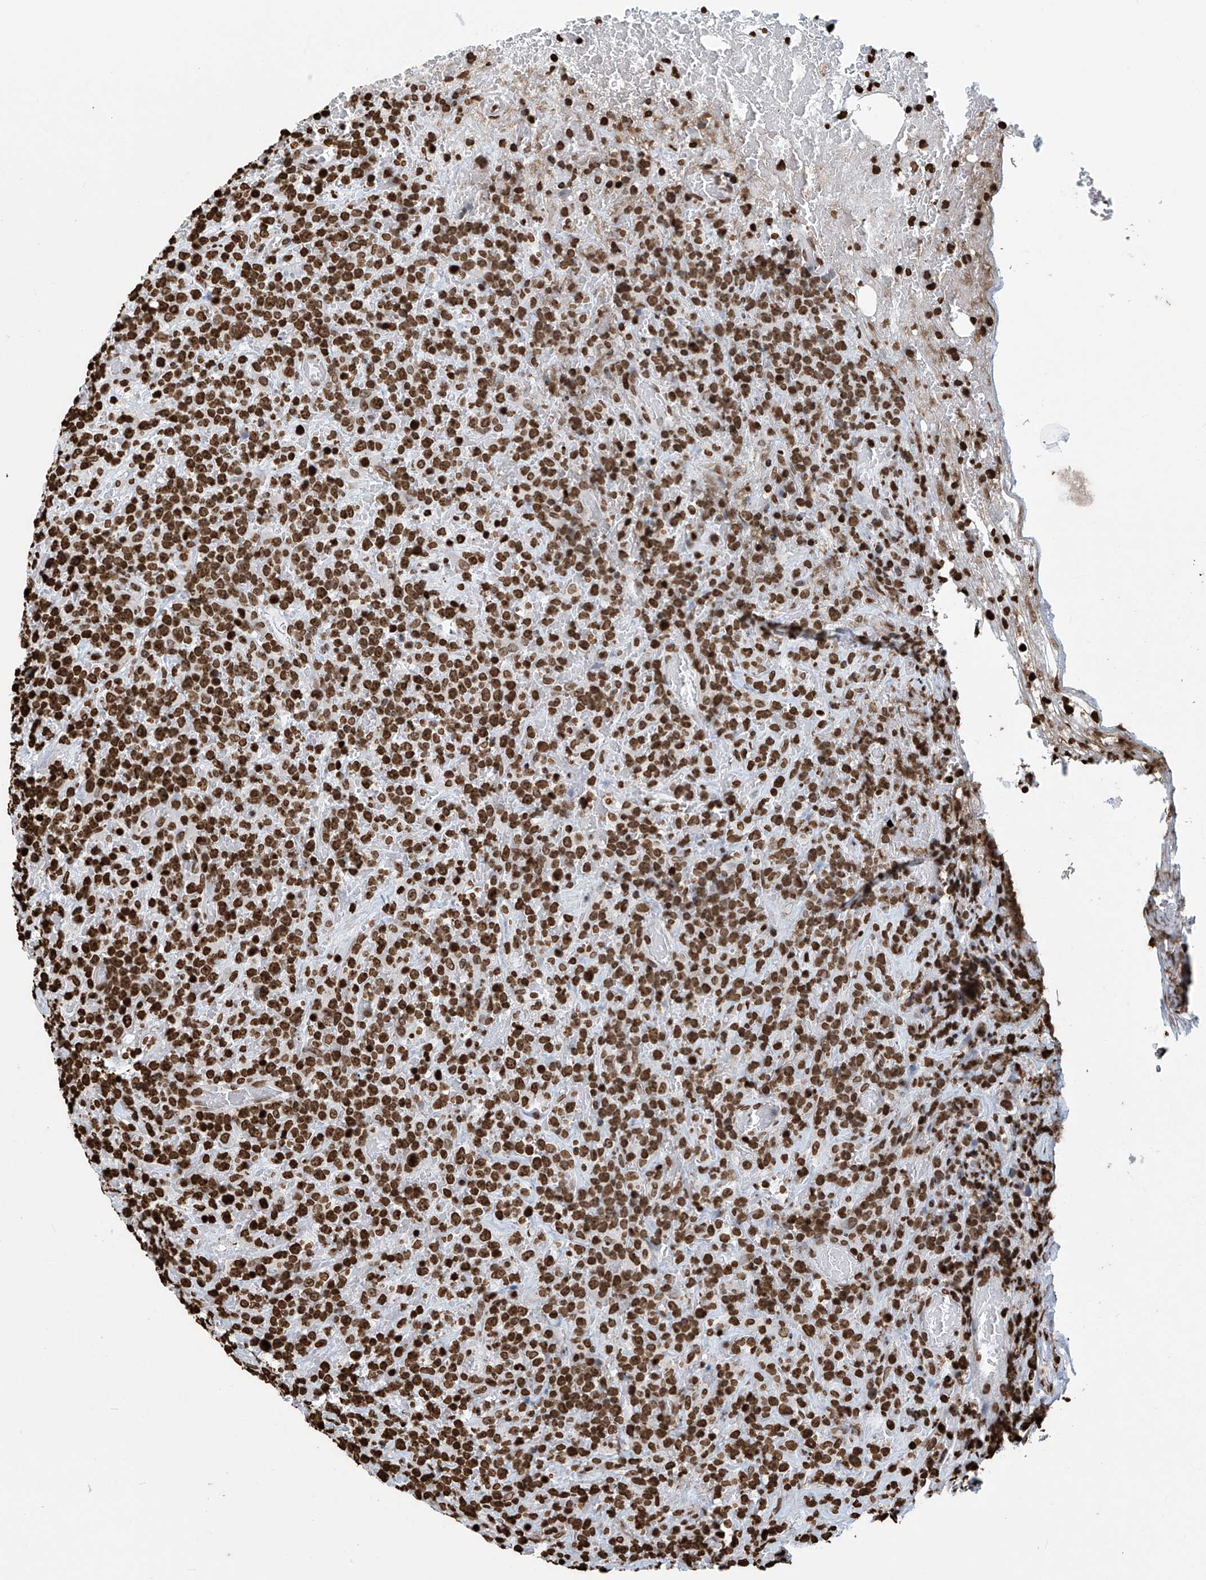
{"staining": {"intensity": "strong", "quantity": ">75%", "location": "nuclear"}, "tissue": "lymphoma", "cell_type": "Tumor cells", "image_type": "cancer", "snomed": [{"axis": "morphology", "description": "Malignant lymphoma, non-Hodgkin's type, High grade"}, {"axis": "topography", "description": "Colon"}], "caption": "Lymphoma stained for a protein reveals strong nuclear positivity in tumor cells.", "gene": "DPPA2", "patient": {"sex": "female", "age": 53}}